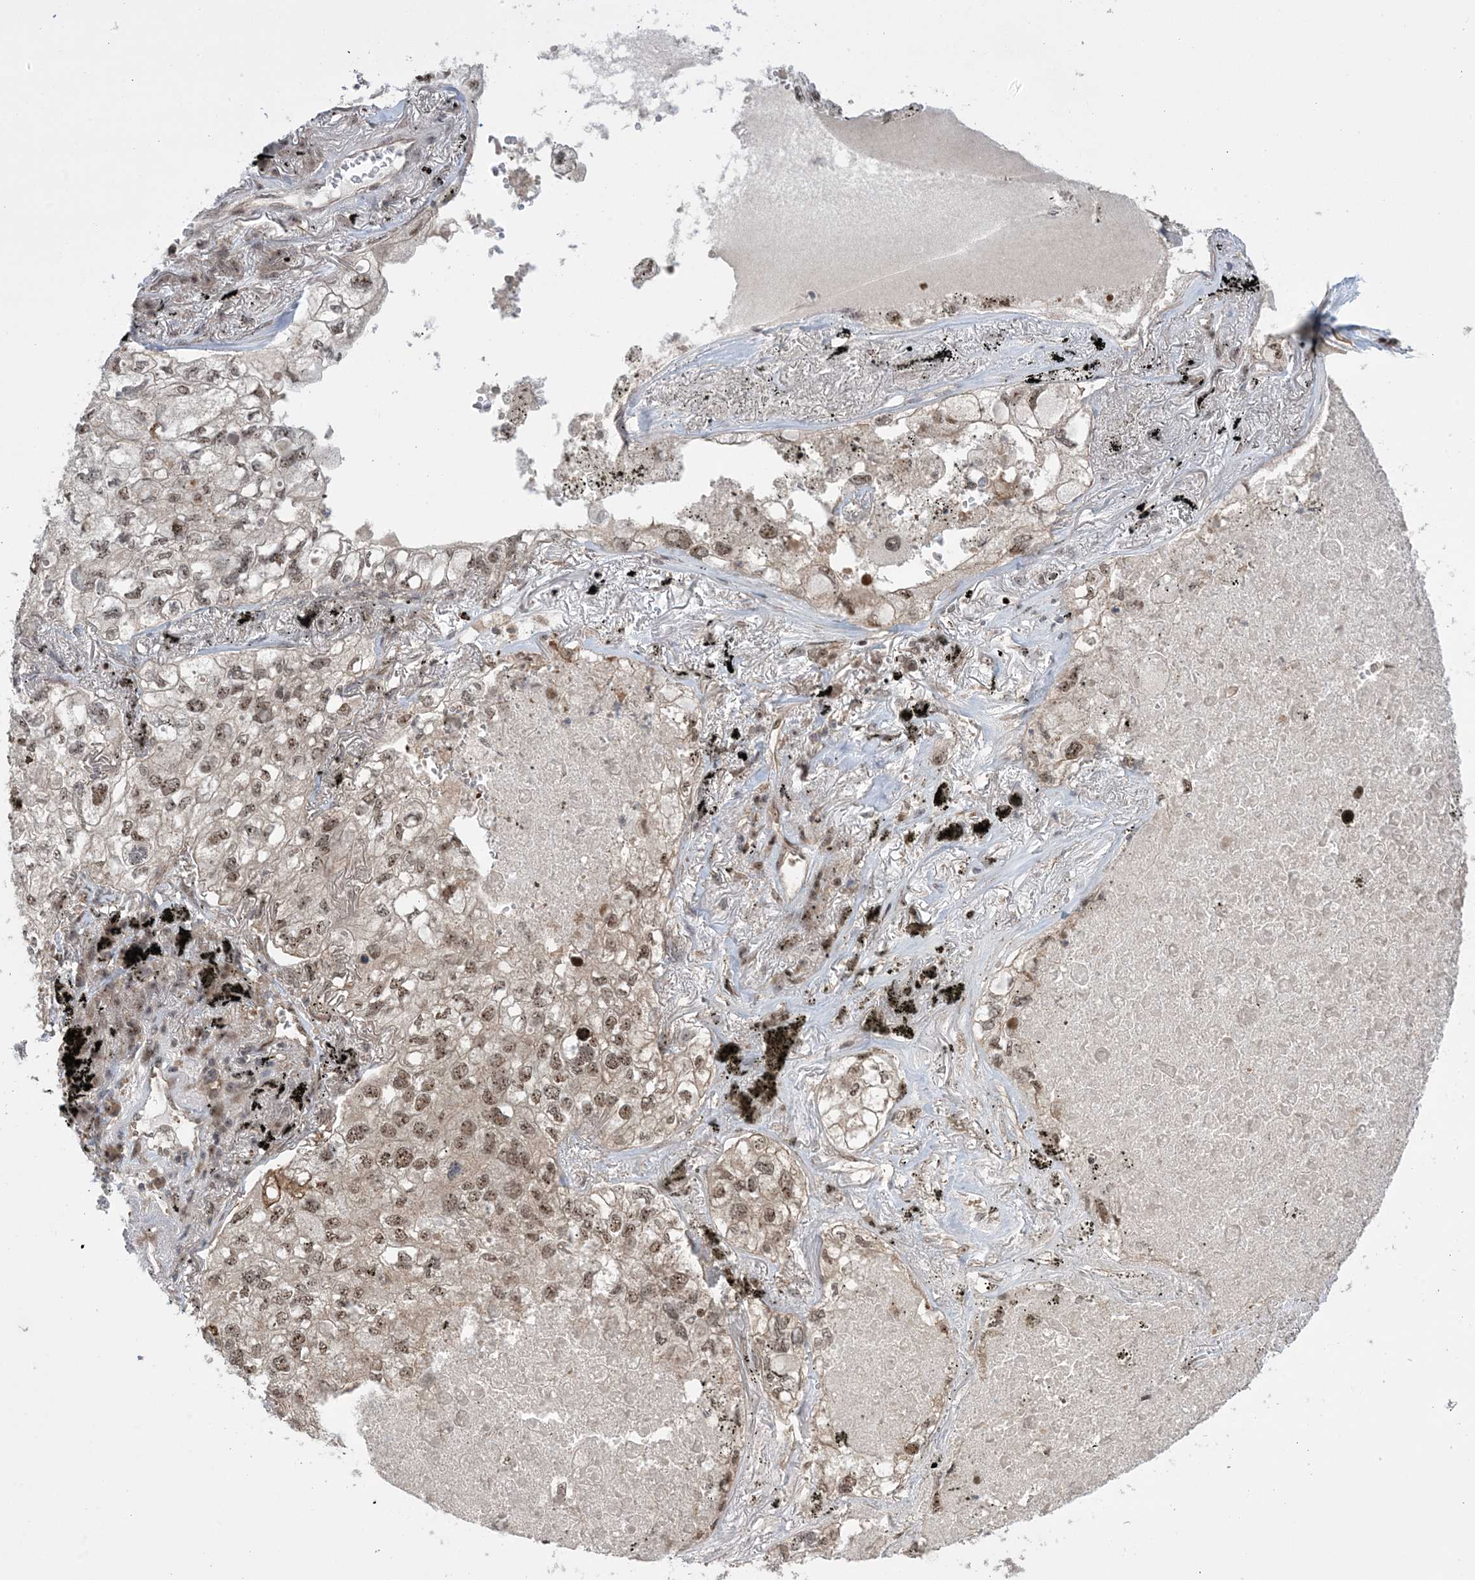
{"staining": {"intensity": "moderate", "quantity": ">75%", "location": "nuclear"}, "tissue": "lung cancer", "cell_type": "Tumor cells", "image_type": "cancer", "snomed": [{"axis": "morphology", "description": "Adenocarcinoma, NOS"}, {"axis": "topography", "description": "Lung"}], "caption": "A histopathology image showing moderate nuclear positivity in approximately >75% of tumor cells in lung cancer (adenocarcinoma), as visualized by brown immunohistochemical staining.", "gene": "ZNF710", "patient": {"sex": "male", "age": 65}}